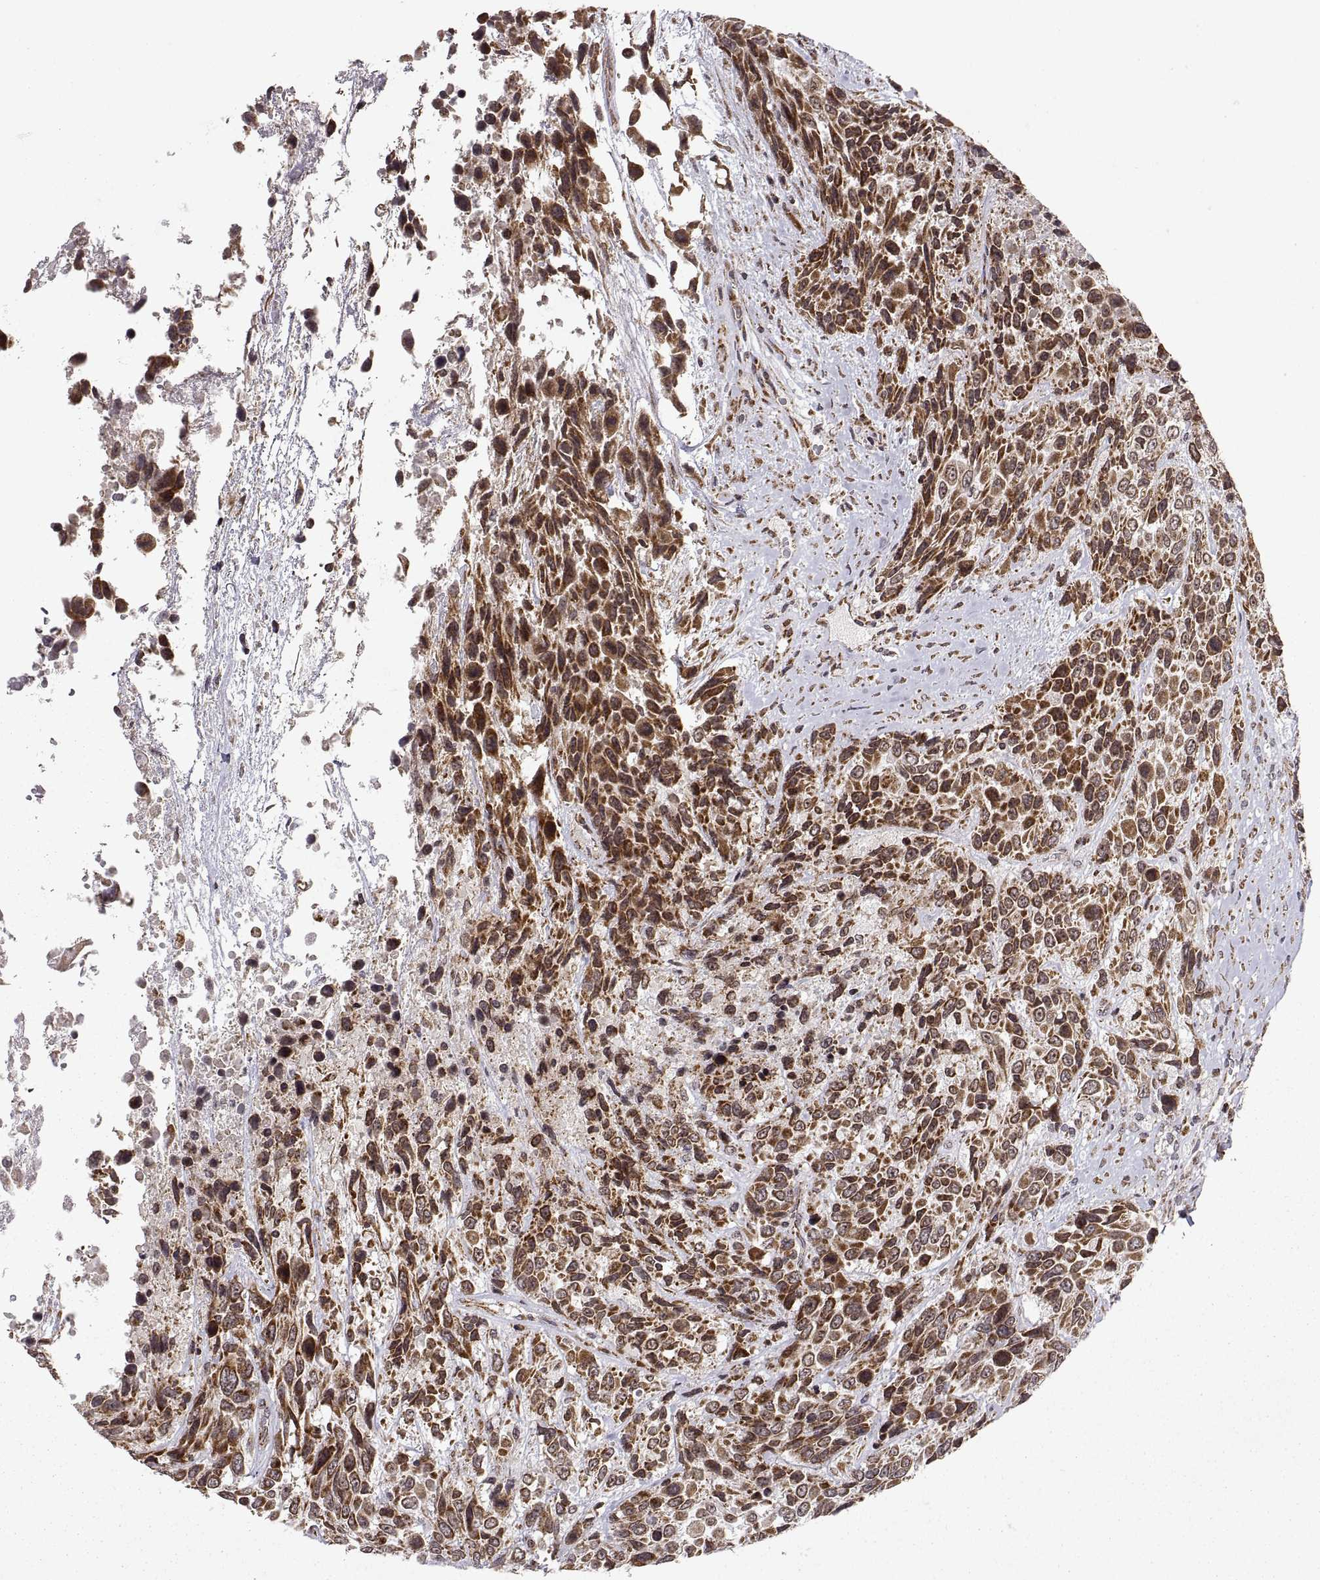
{"staining": {"intensity": "moderate", "quantity": ">75%", "location": "cytoplasmic/membranous"}, "tissue": "urothelial cancer", "cell_type": "Tumor cells", "image_type": "cancer", "snomed": [{"axis": "morphology", "description": "Urothelial carcinoma, High grade"}, {"axis": "topography", "description": "Urinary bladder"}], "caption": "This histopathology image reveals urothelial cancer stained with immunohistochemistry (IHC) to label a protein in brown. The cytoplasmic/membranous of tumor cells show moderate positivity for the protein. Nuclei are counter-stained blue.", "gene": "MANBAL", "patient": {"sex": "female", "age": 70}}